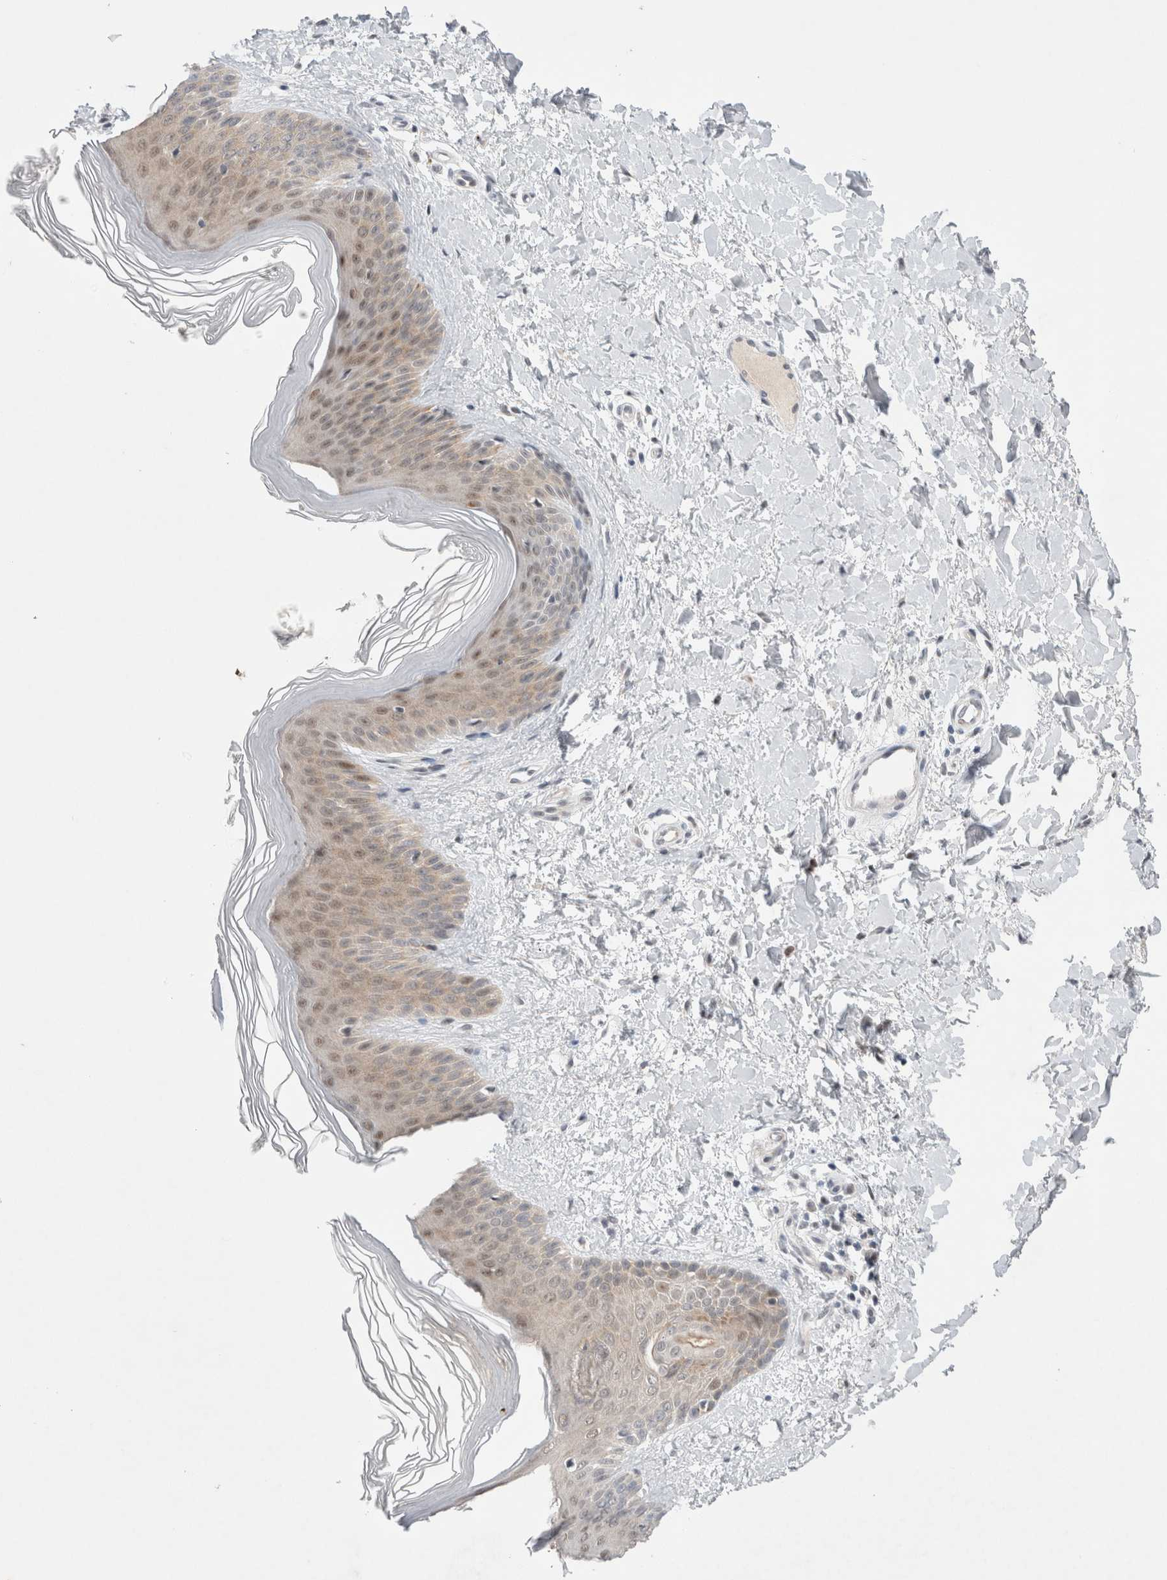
{"staining": {"intensity": "negative", "quantity": "none", "location": "none"}, "tissue": "skin", "cell_type": "Fibroblasts", "image_type": "normal", "snomed": [{"axis": "morphology", "description": "Normal tissue, NOS"}, {"axis": "morphology", "description": "Malignant melanoma, Metastatic site"}, {"axis": "topography", "description": "Skin"}], "caption": "A high-resolution image shows immunohistochemistry staining of unremarkable skin, which demonstrates no significant expression in fibroblasts.", "gene": "WIPF2", "patient": {"sex": "male", "age": 41}}